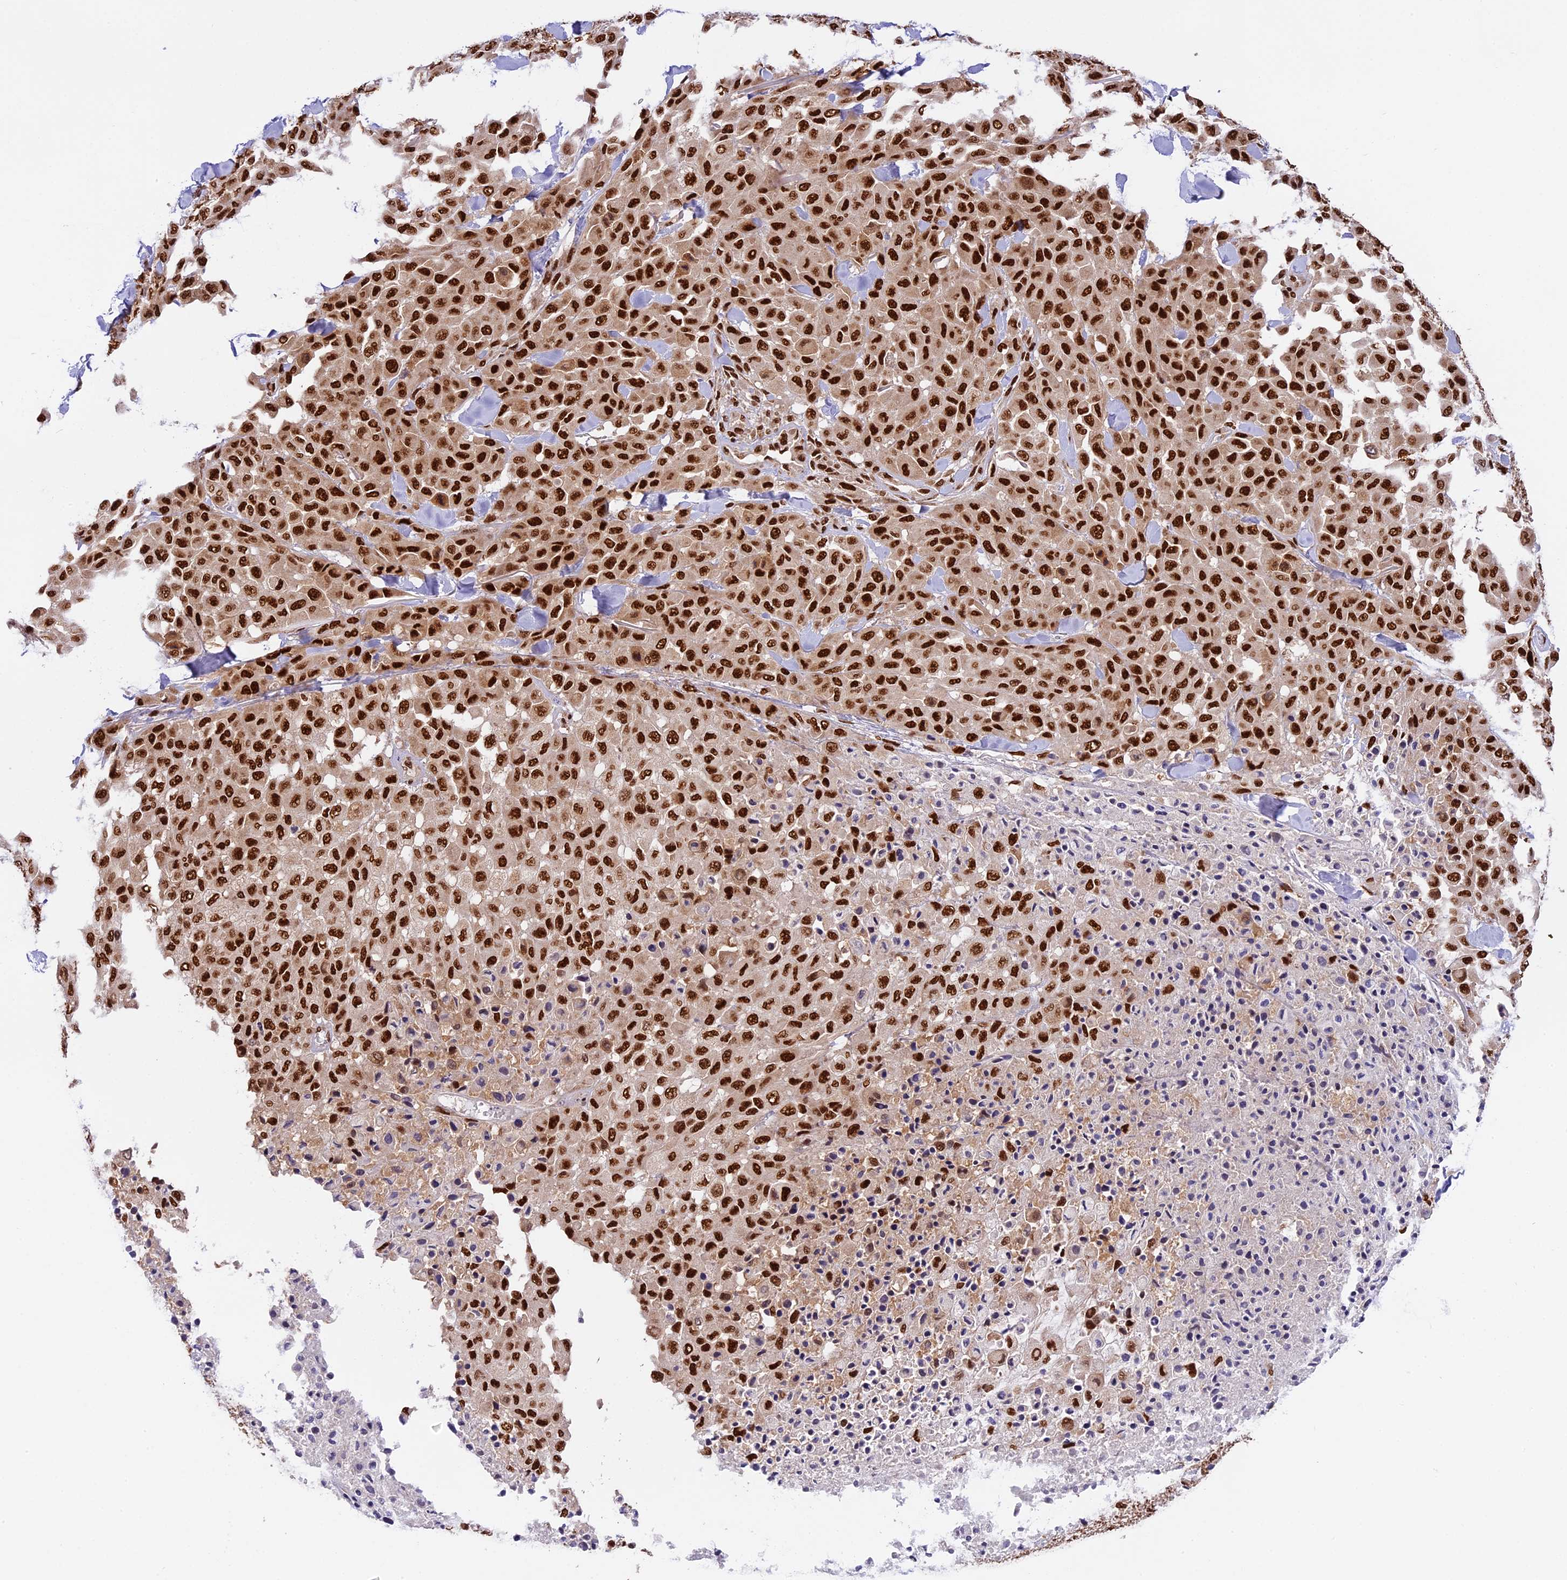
{"staining": {"intensity": "strong", "quantity": ">75%", "location": "nuclear"}, "tissue": "melanoma", "cell_type": "Tumor cells", "image_type": "cancer", "snomed": [{"axis": "morphology", "description": "Malignant melanoma, Metastatic site"}, {"axis": "topography", "description": "Skin"}], "caption": "Immunohistochemical staining of melanoma exhibits high levels of strong nuclear protein staining in approximately >75% of tumor cells.", "gene": "RAMAC", "patient": {"sex": "female", "age": 81}}